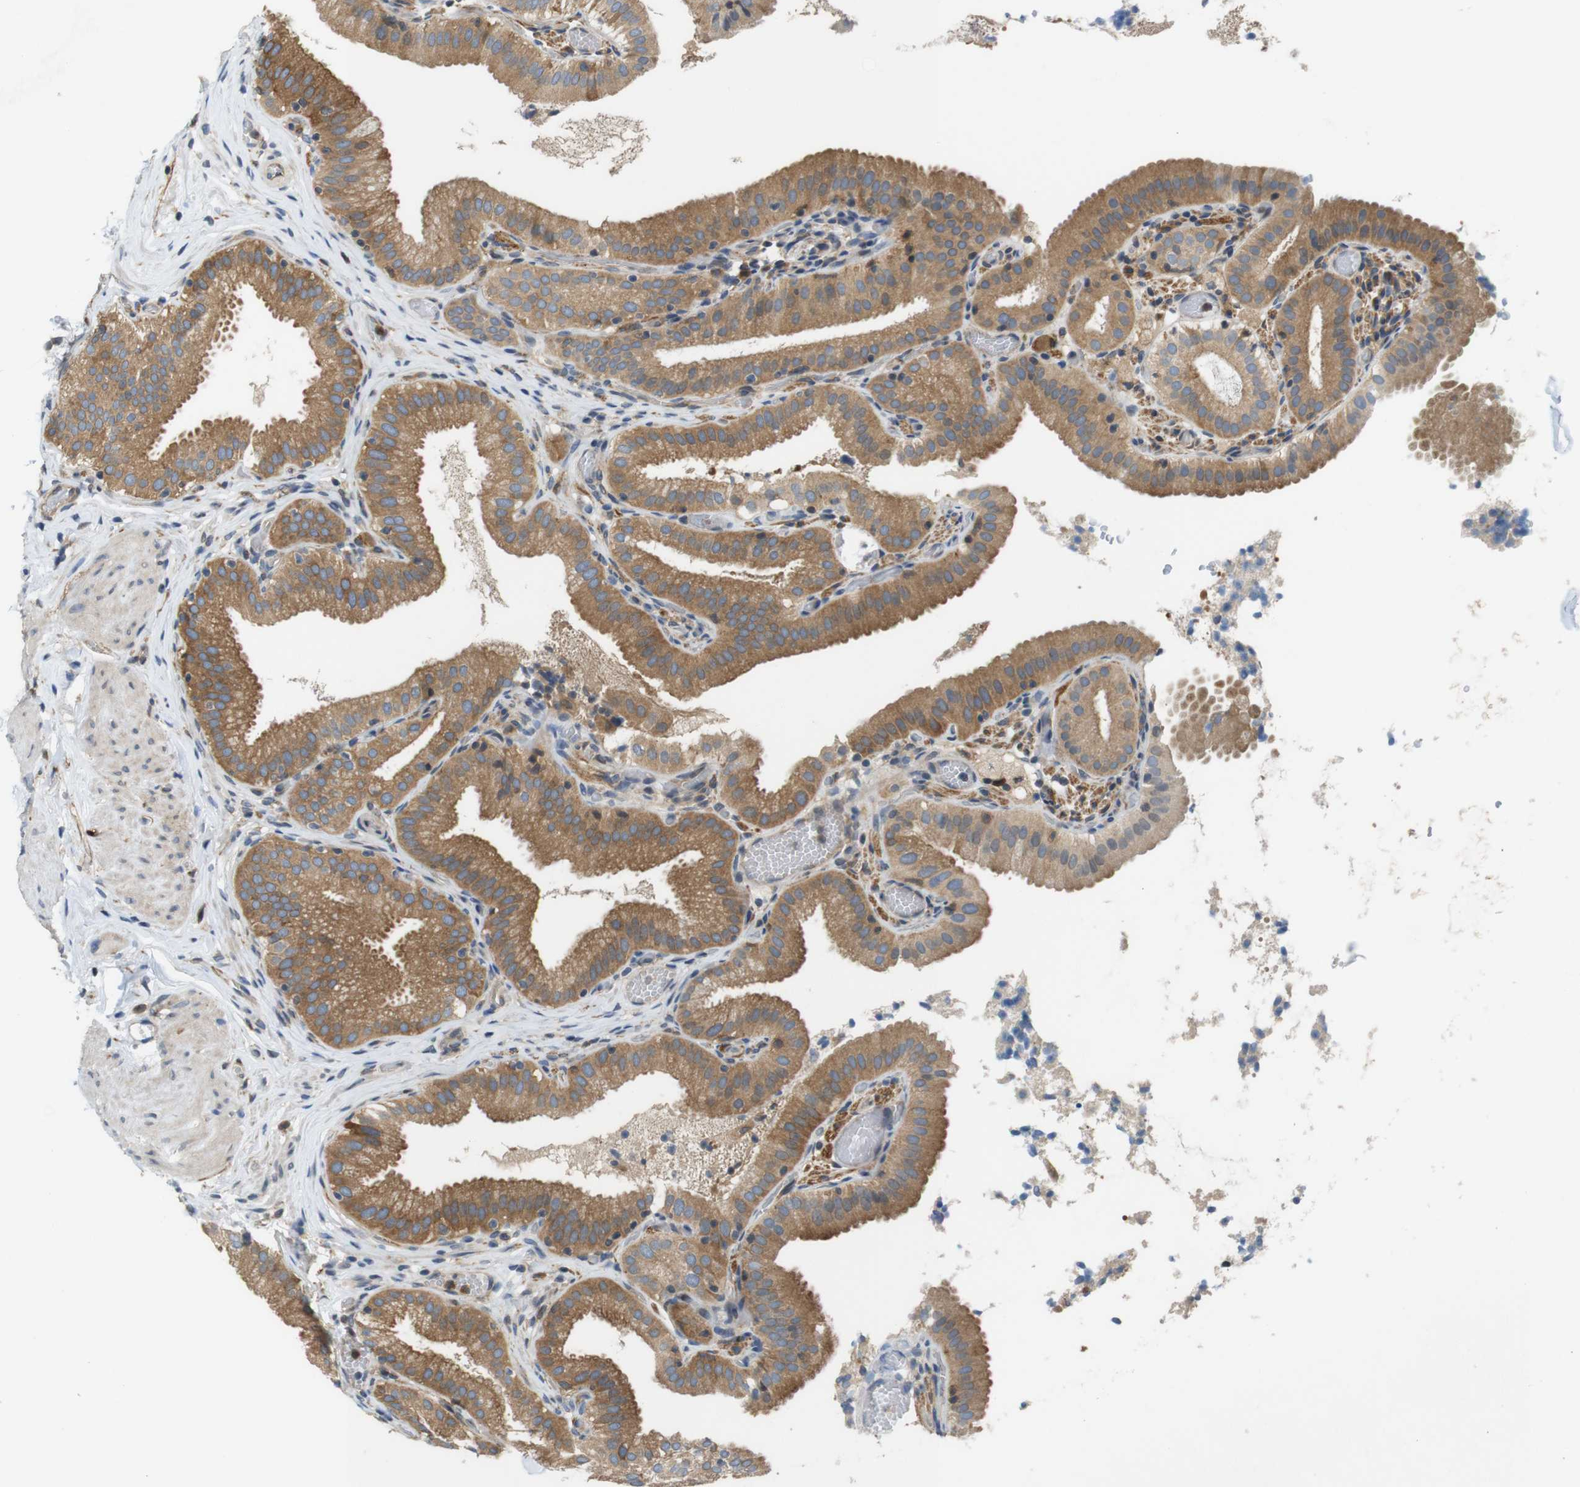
{"staining": {"intensity": "moderate", "quantity": ">75%", "location": "cytoplasmic/membranous"}, "tissue": "gallbladder", "cell_type": "Glandular cells", "image_type": "normal", "snomed": [{"axis": "morphology", "description": "Normal tissue, NOS"}, {"axis": "topography", "description": "Gallbladder"}], "caption": "Immunohistochemical staining of normal human gallbladder demonstrates medium levels of moderate cytoplasmic/membranous staining in approximately >75% of glandular cells.", "gene": "PCDH10", "patient": {"sex": "male", "age": 54}}